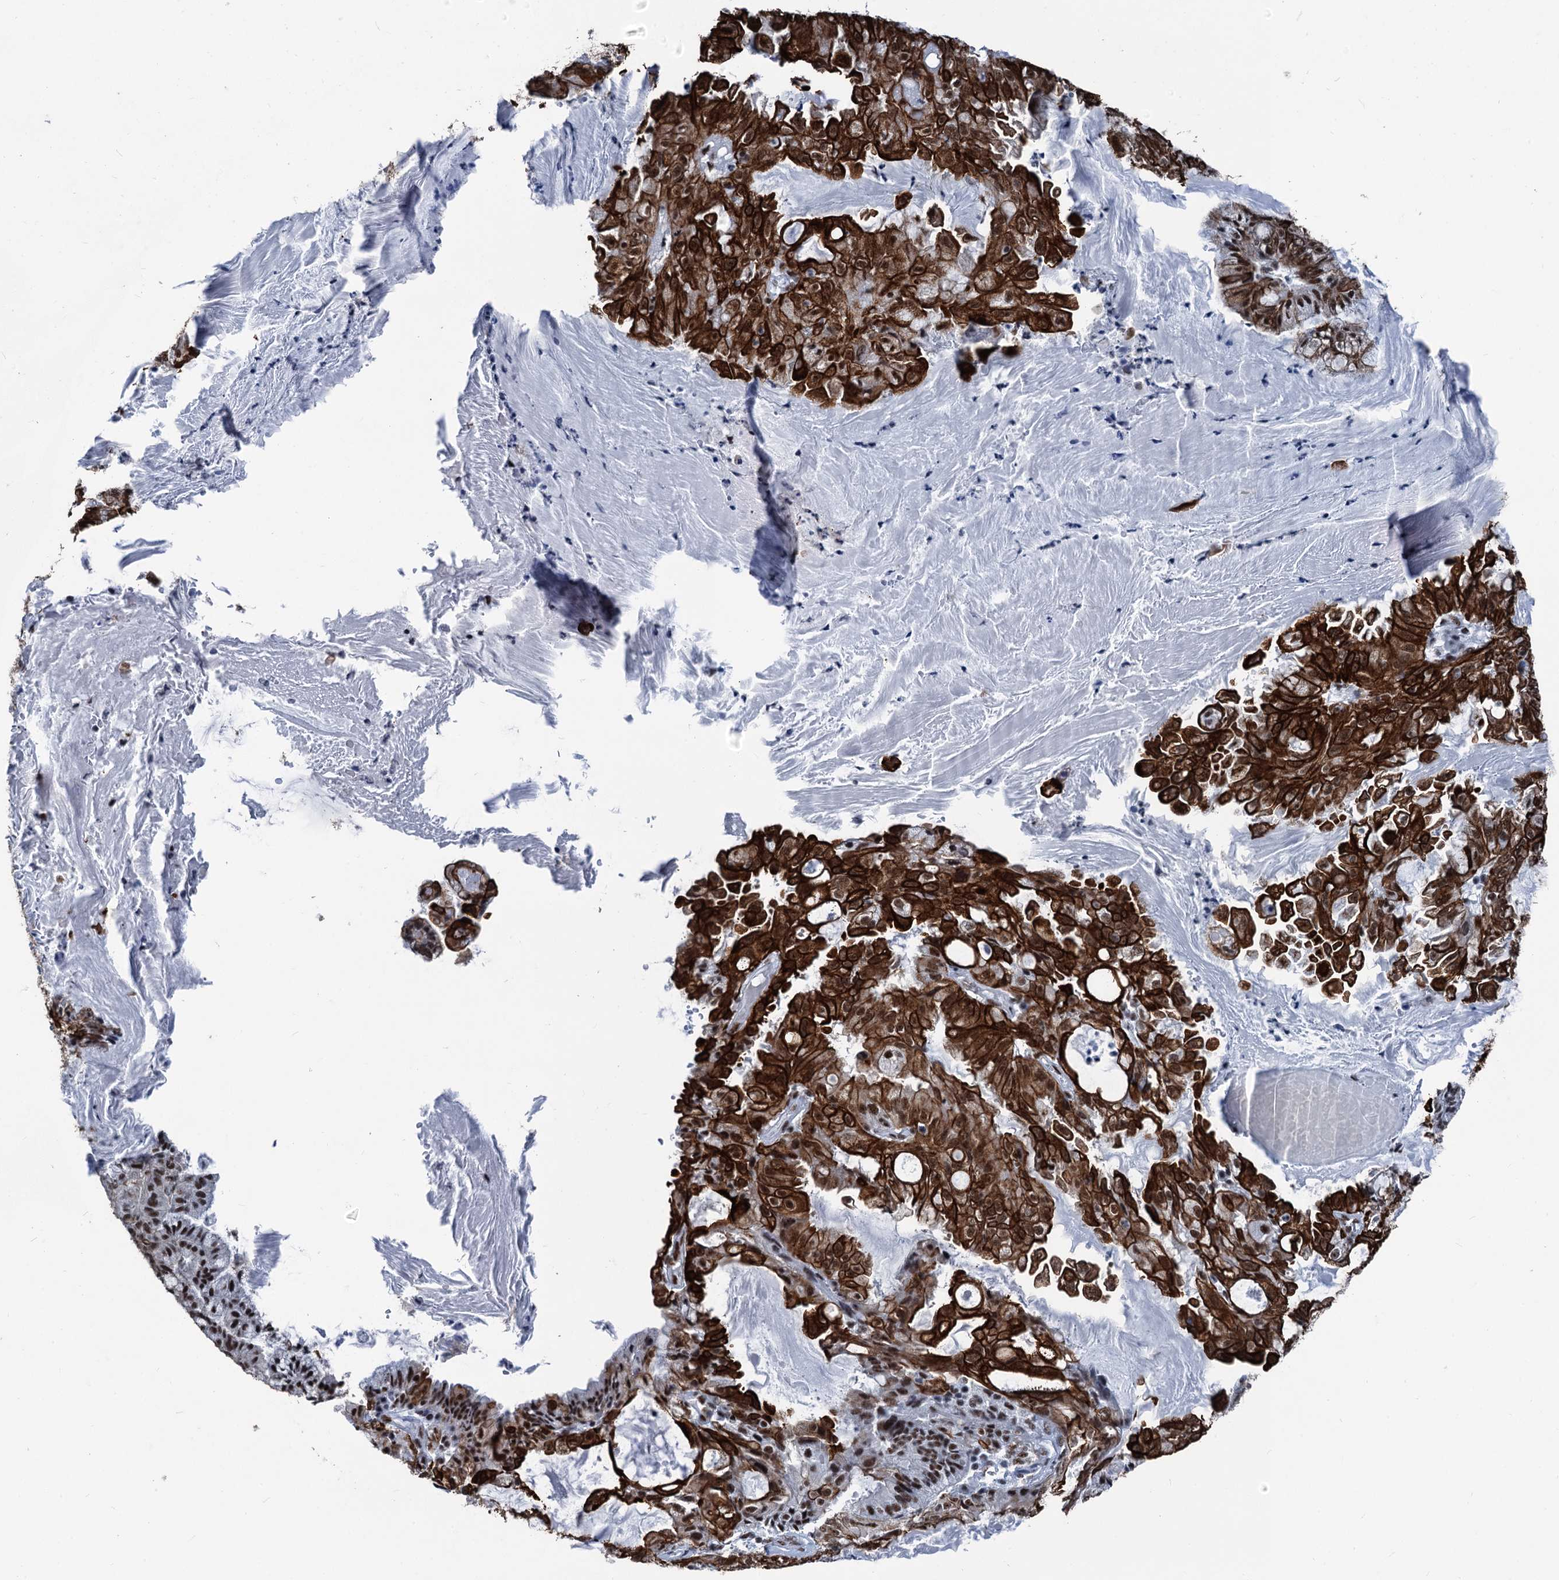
{"staining": {"intensity": "strong", "quantity": ">75%", "location": "cytoplasmic/membranous,nuclear"}, "tissue": "endometrial cancer", "cell_type": "Tumor cells", "image_type": "cancer", "snomed": [{"axis": "morphology", "description": "Adenocarcinoma, NOS"}, {"axis": "topography", "description": "Endometrium"}], "caption": "Immunohistochemical staining of human endometrial adenocarcinoma shows strong cytoplasmic/membranous and nuclear protein staining in approximately >75% of tumor cells. Nuclei are stained in blue.", "gene": "DDX23", "patient": {"sex": "female", "age": 86}}